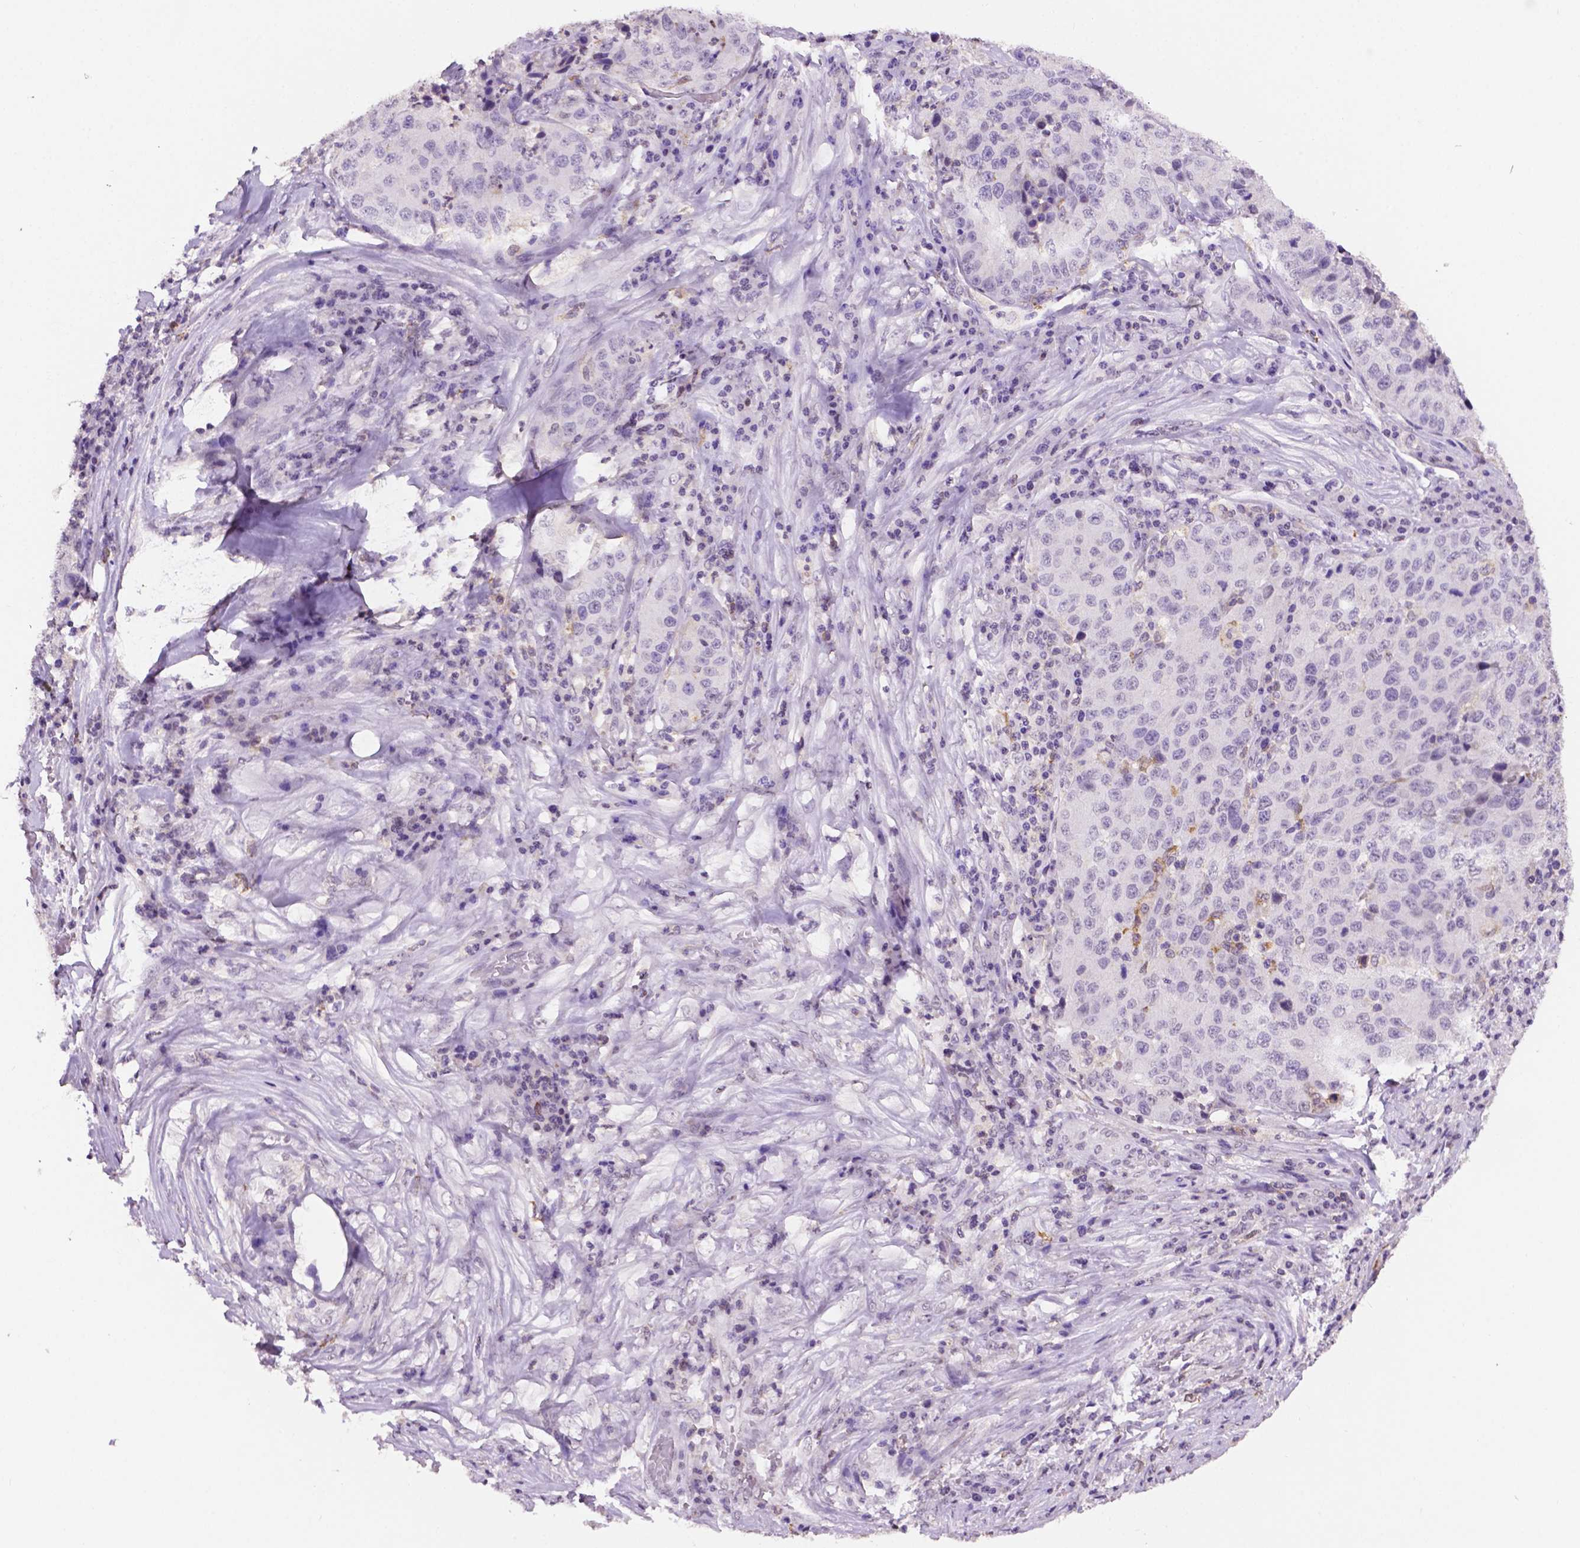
{"staining": {"intensity": "negative", "quantity": "none", "location": "none"}, "tissue": "stomach cancer", "cell_type": "Tumor cells", "image_type": "cancer", "snomed": [{"axis": "morphology", "description": "Adenocarcinoma, NOS"}, {"axis": "topography", "description": "Stomach"}], "caption": "Tumor cells show no significant protein staining in stomach cancer. (Immunohistochemistry (ihc), brightfield microscopy, high magnification).", "gene": "PTPN6", "patient": {"sex": "male", "age": 71}}